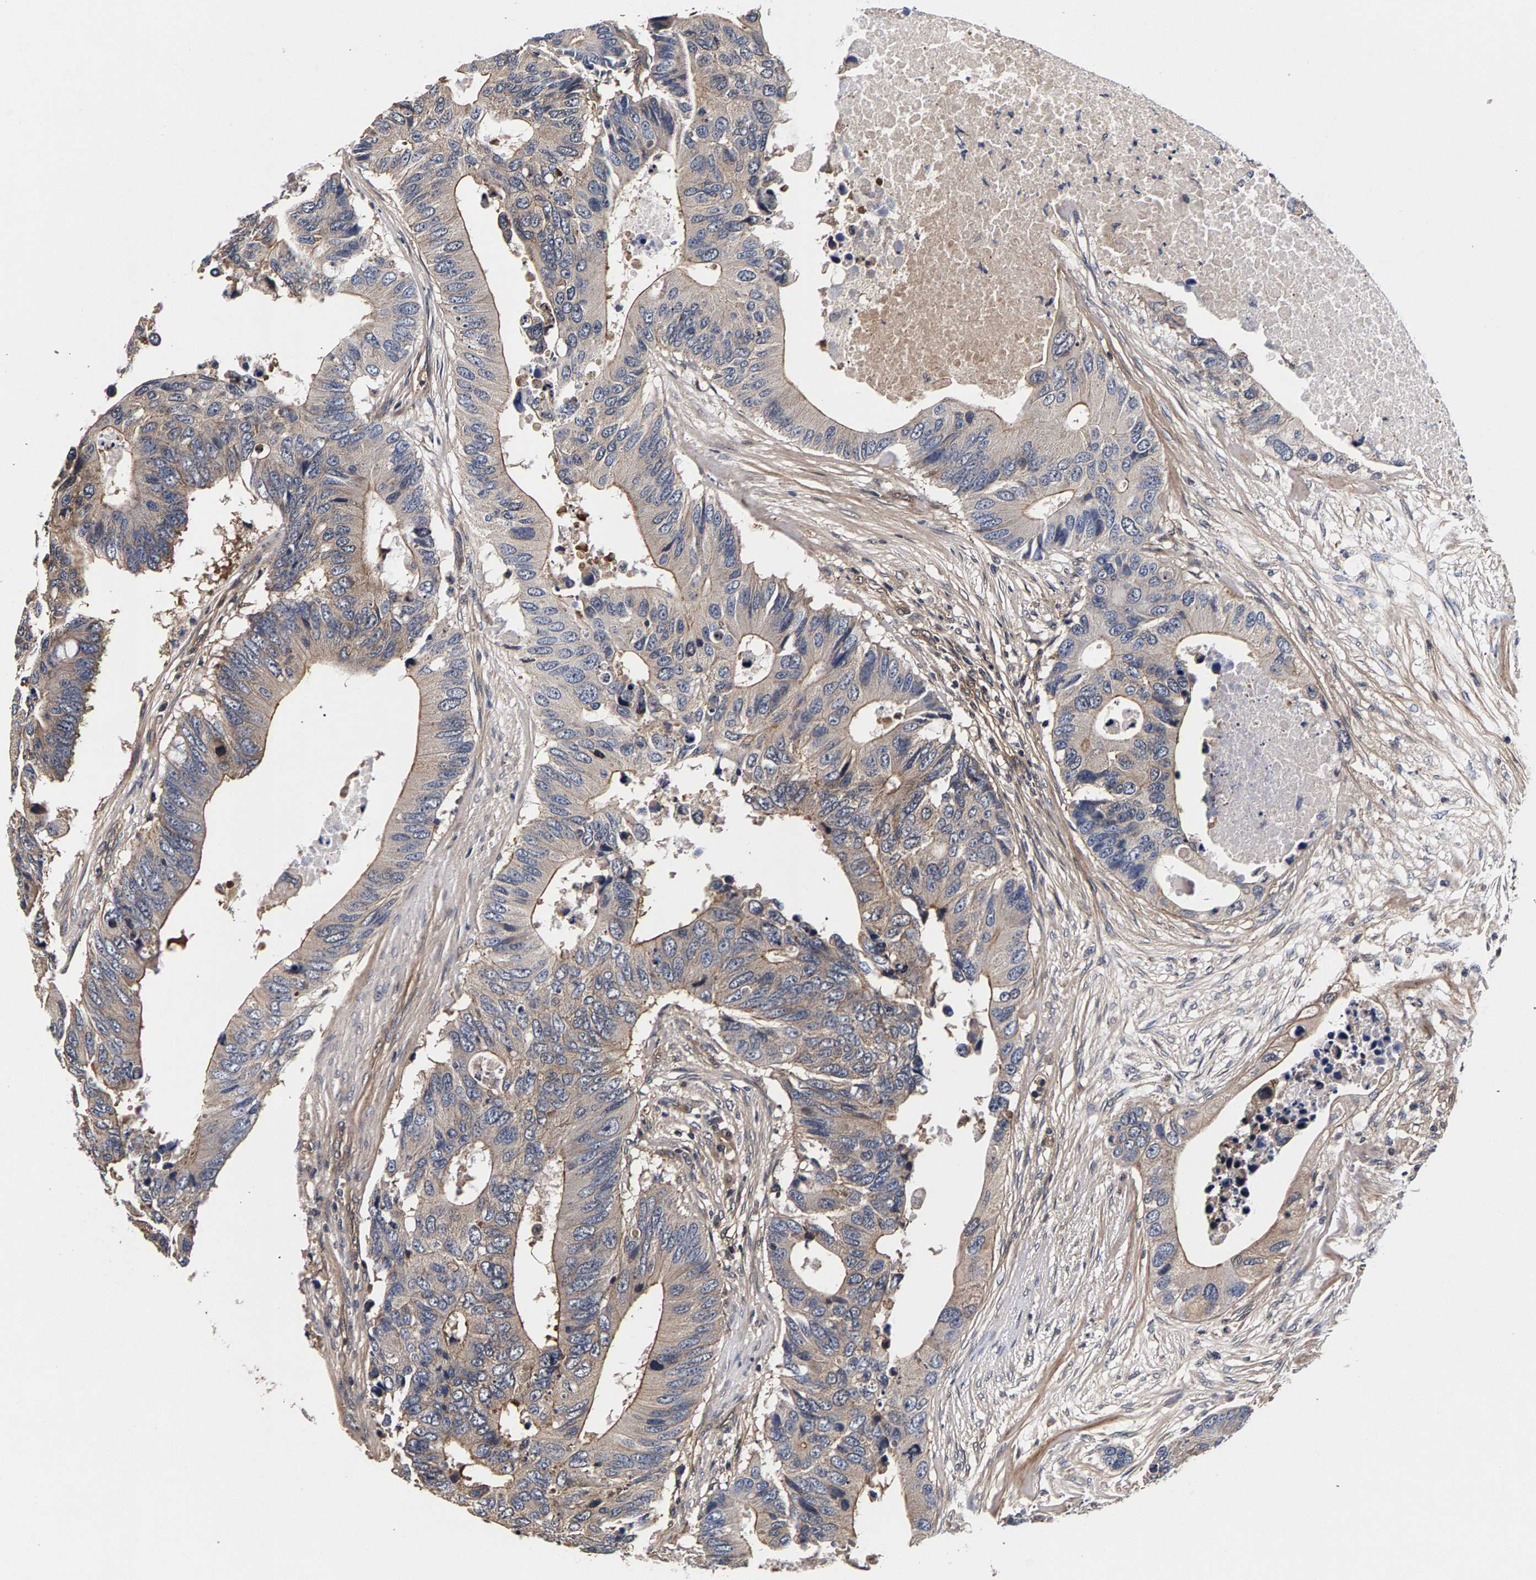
{"staining": {"intensity": "weak", "quantity": "25%-75%", "location": "cytoplasmic/membranous"}, "tissue": "colorectal cancer", "cell_type": "Tumor cells", "image_type": "cancer", "snomed": [{"axis": "morphology", "description": "Adenocarcinoma, NOS"}, {"axis": "topography", "description": "Colon"}], "caption": "An immunohistochemistry (IHC) micrograph of tumor tissue is shown. Protein staining in brown shows weak cytoplasmic/membranous positivity in colorectal cancer within tumor cells.", "gene": "MARCHF7", "patient": {"sex": "male", "age": 71}}